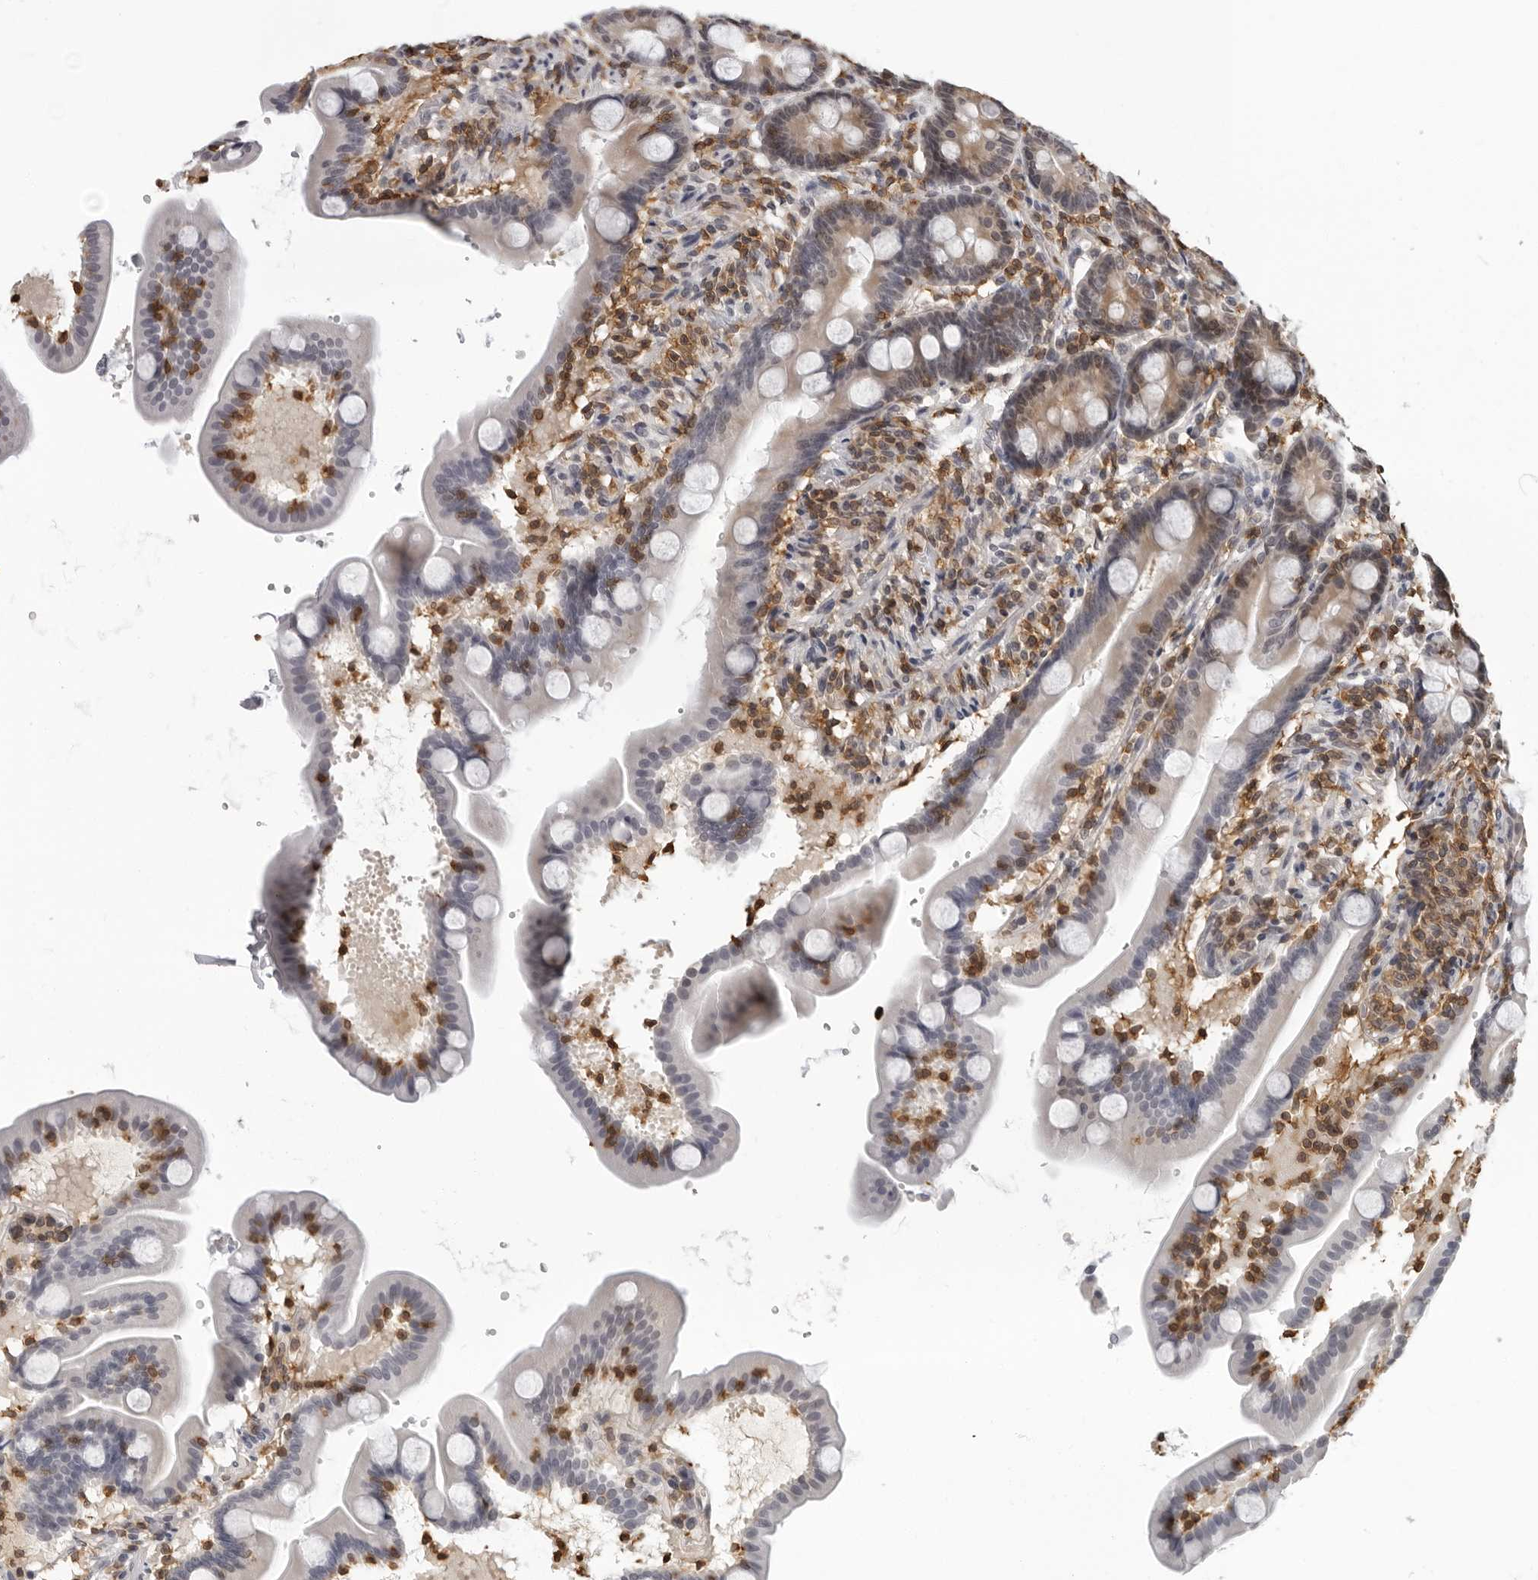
{"staining": {"intensity": "weak", "quantity": "<25%", "location": "cytoplasmic/membranous"}, "tissue": "duodenum", "cell_type": "Glandular cells", "image_type": "normal", "snomed": [{"axis": "morphology", "description": "Normal tissue, NOS"}, {"axis": "topography", "description": "Duodenum"}], "caption": "Immunohistochemical staining of normal human duodenum shows no significant staining in glandular cells. Nuclei are stained in blue.", "gene": "HSPH1", "patient": {"sex": "male", "age": 54}}